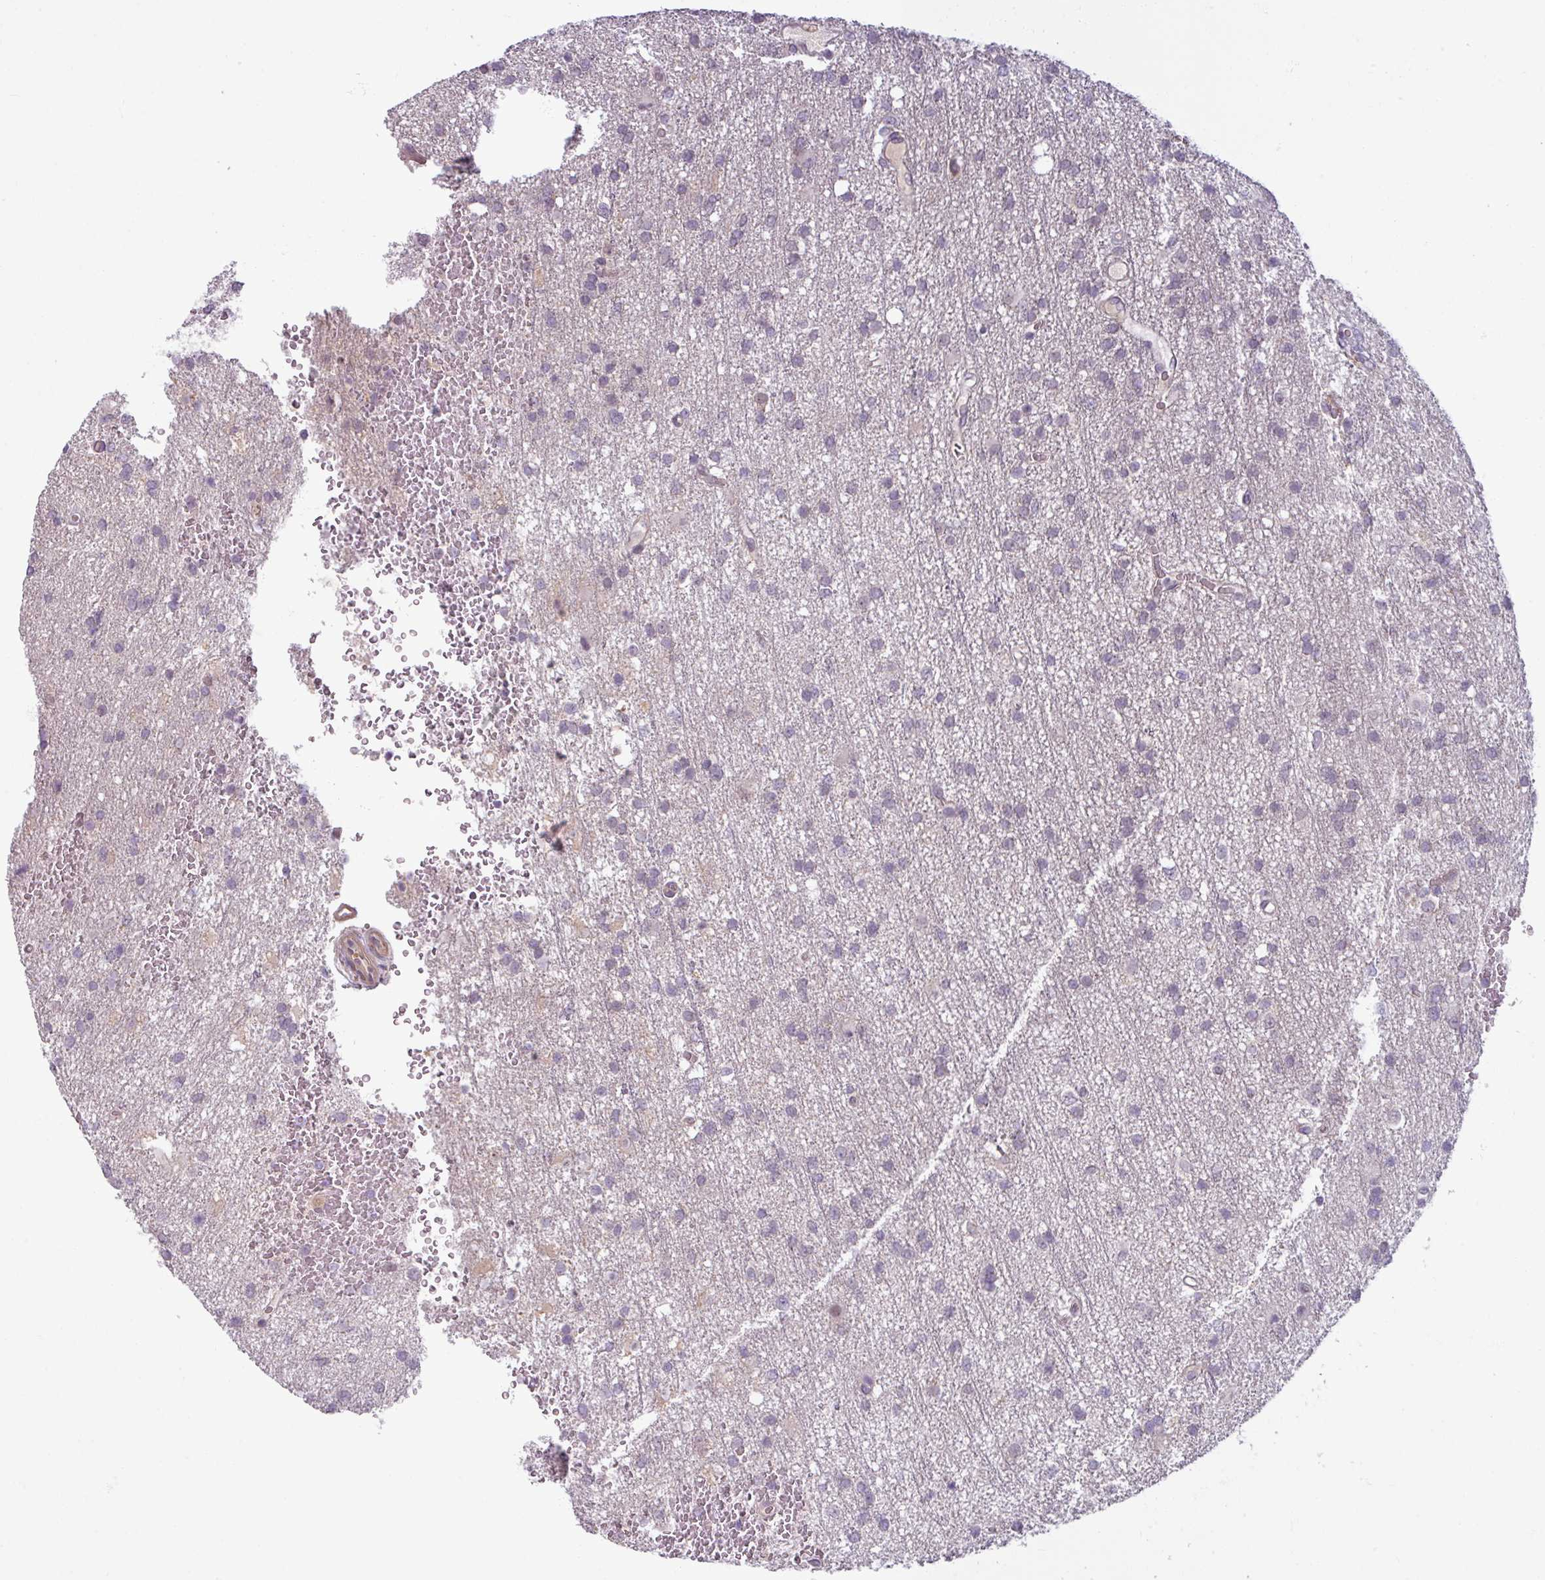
{"staining": {"intensity": "negative", "quantity": "none", "location": "none"}, "tissue": "glioma", "cell_type": "Tumor cells", "image_type": "cancer", "snomed": [{"axis": "morphology", "description": "Glioma, malignant, High grade"}, {"axis": "topography", "description": "Brain"}], "caption": "Histopathology image shows no protein positivity in tumor cells of malignant glioma (high-grade) tissue.", "gene": "UVSSA", "patient": {"sex": "female", "age": 74}}